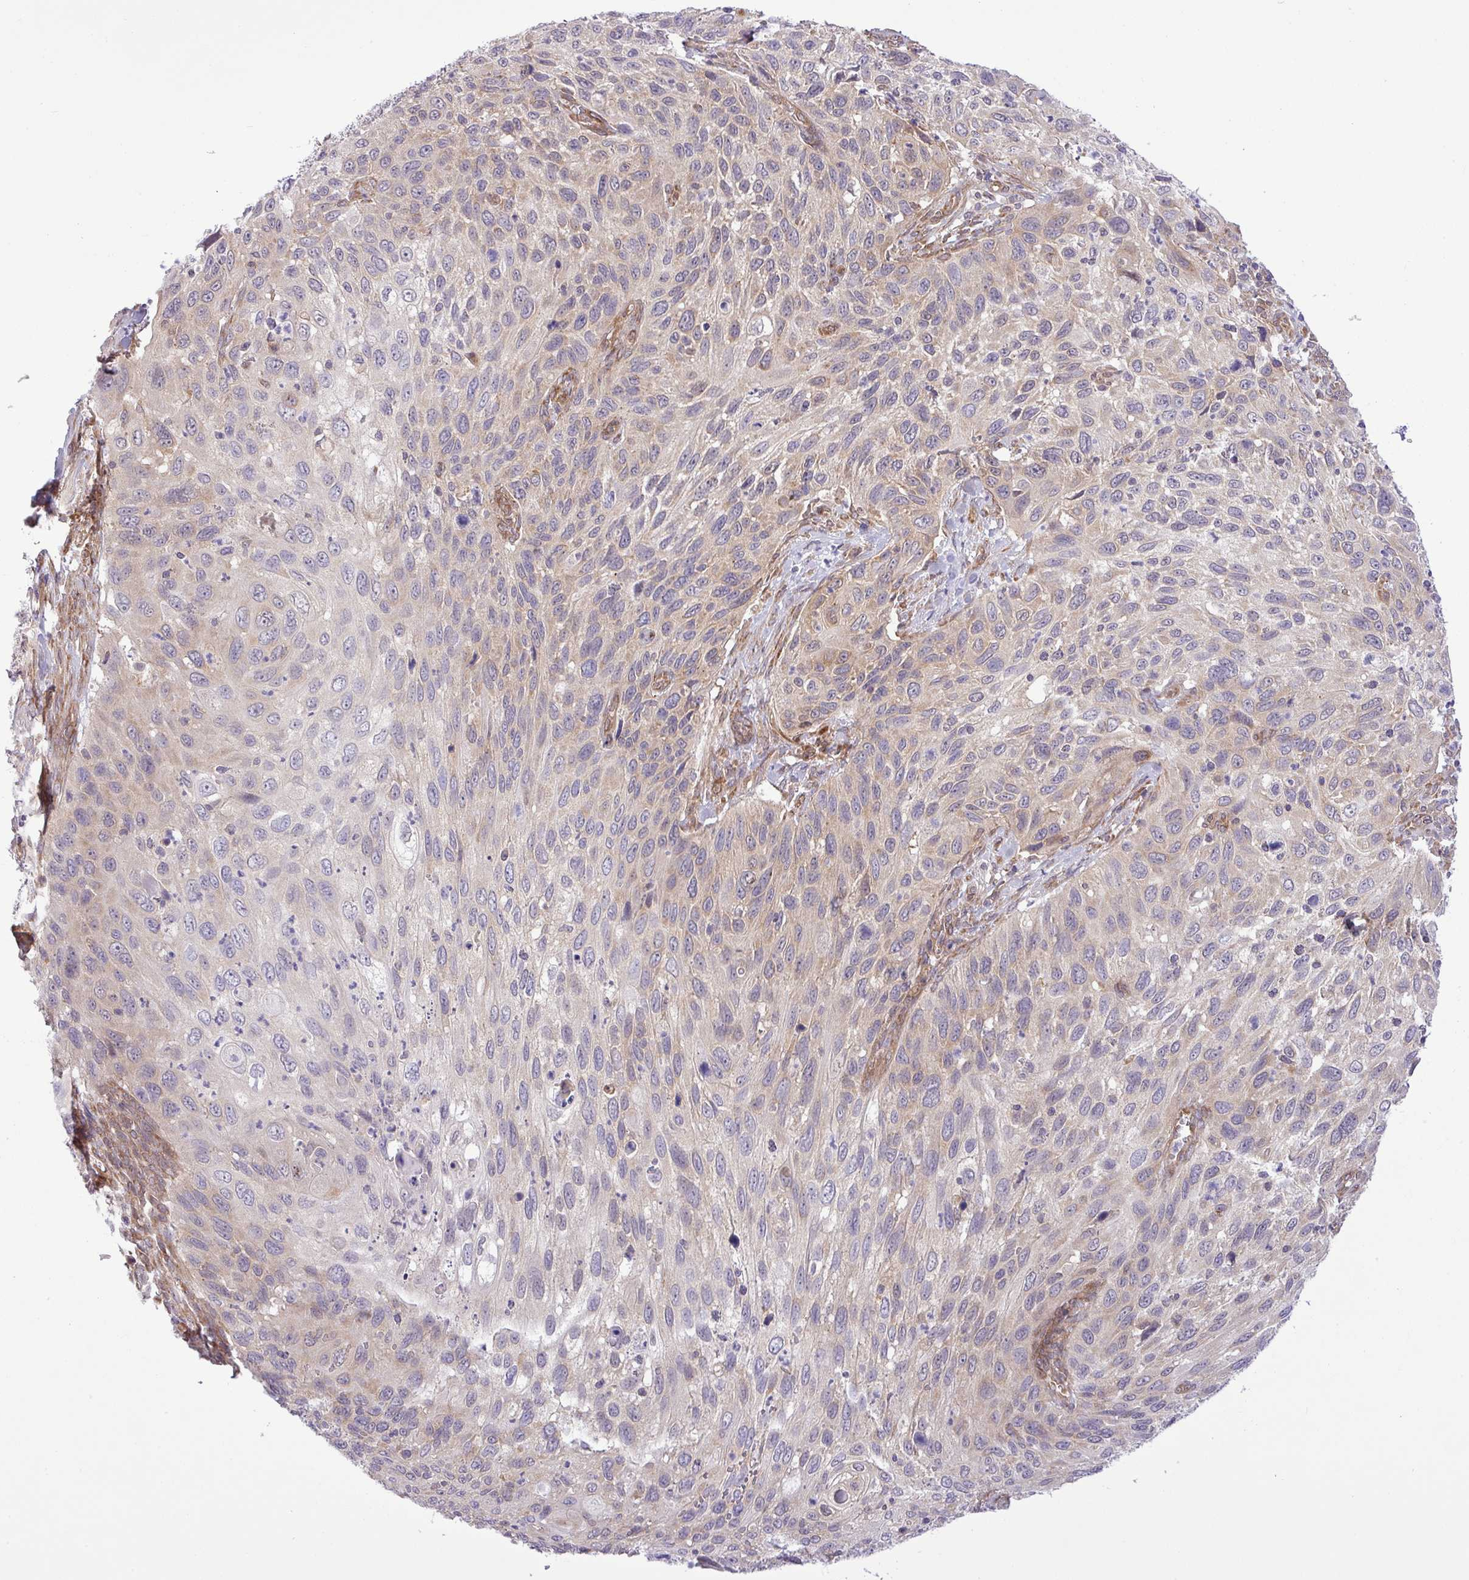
{"staining": {"intensity": "negative", "quantity": "none", "location": "none"}, "tissue": "cervical cancer", "cell_type": "Tumor cells", "image_type": "cancer", "snomed": [{"axis": "morphology", "description": "Squamous cell carcinoma, NOS"}, {"axis": "topography", "description": "Cervix"}], "caption": "Tumor cells are negative for protein expression in human cervical cancer (squamous cell carcinoma). Brightfield microscopy of immunohistochemistry (IHC) stained with DAB (brown) and hematoxylin (blue), captured at high magnification.", "gene": "FAM222B", "patient": {"sex": "female", "age": 70}}